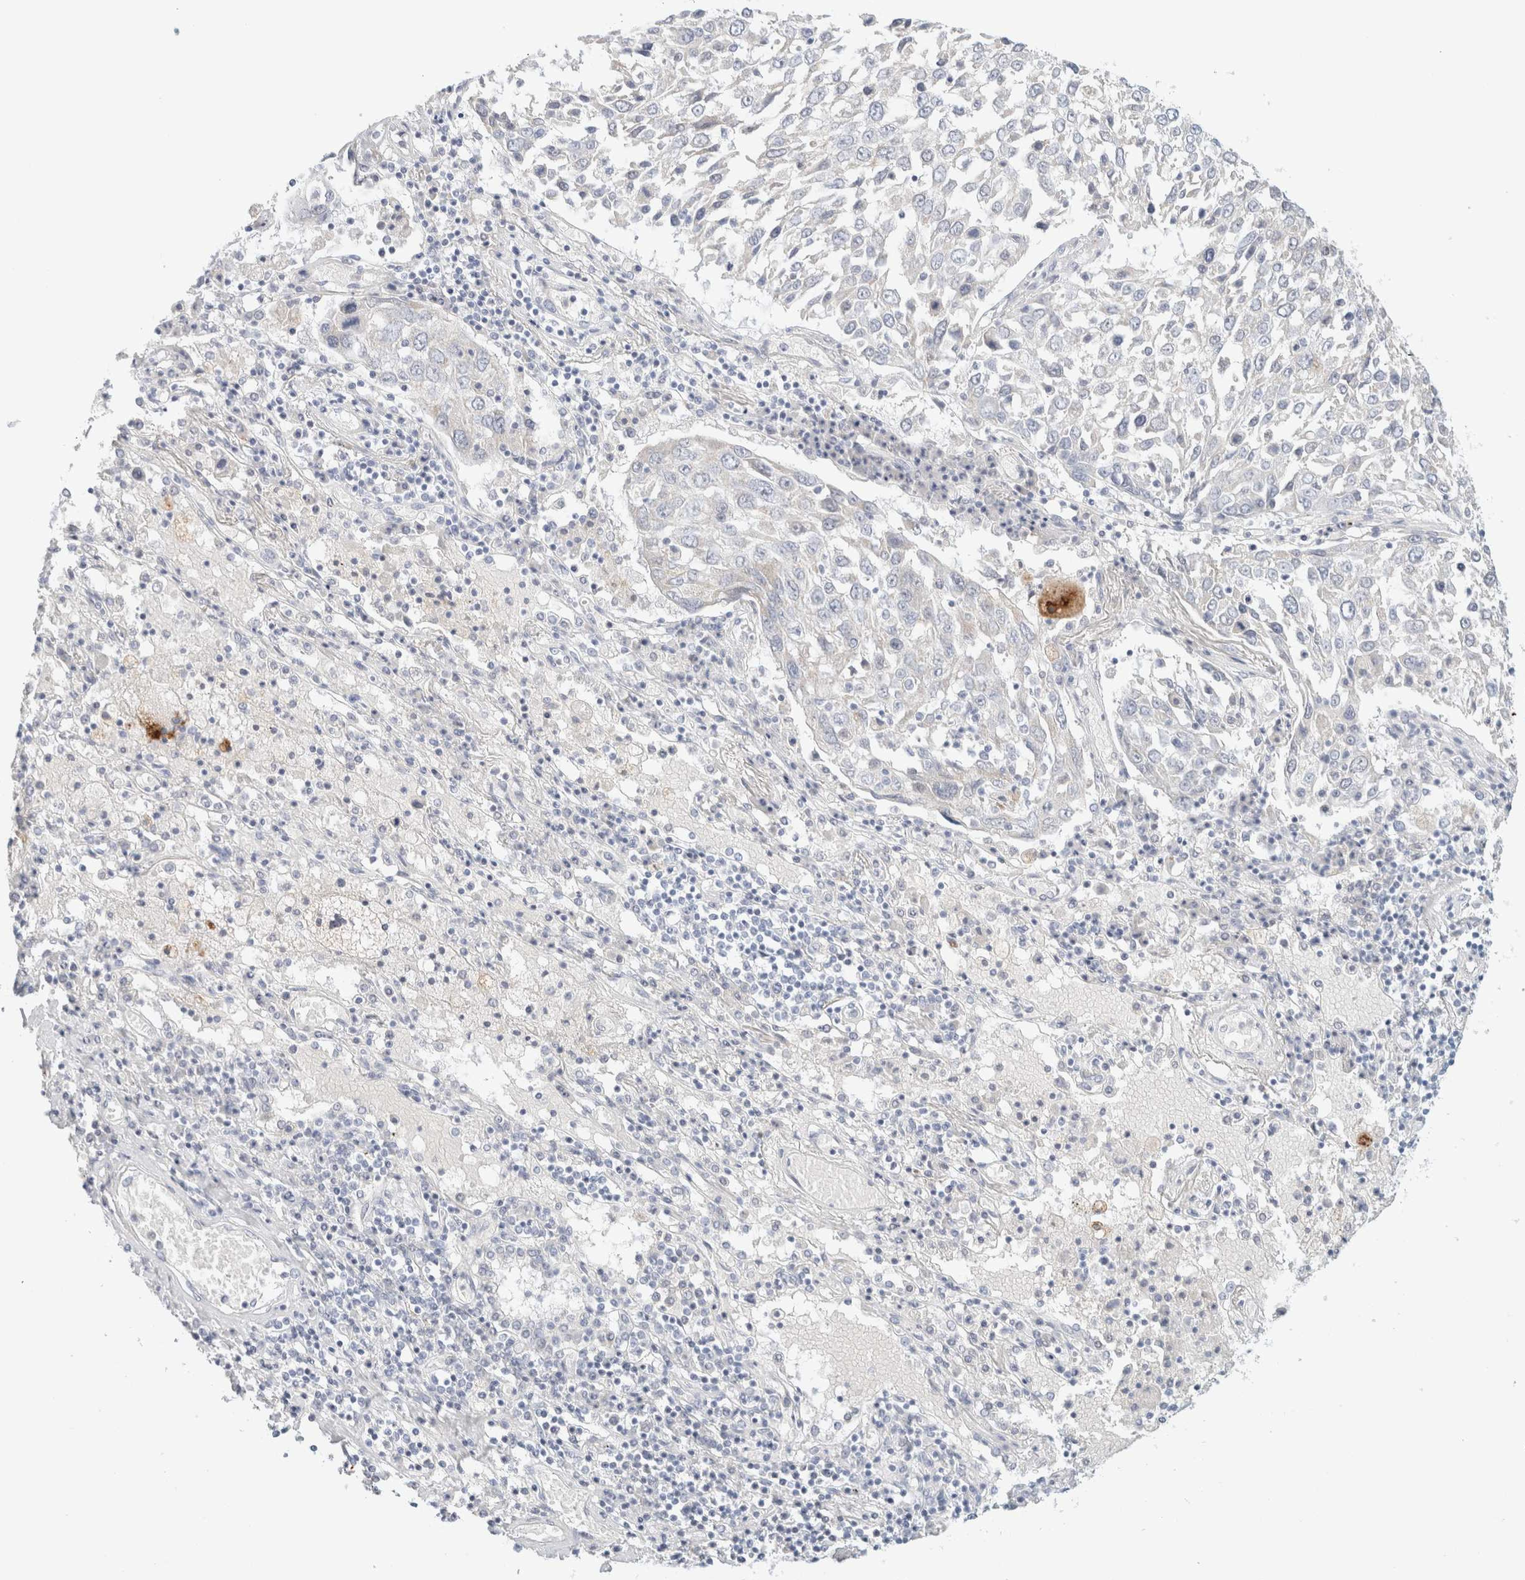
{"staining": {"intensity": "negative", "quantity": "none", "location": "none"}, "tissue": "lung cancer", "cell_type": "Tumor cells", "image_type": "cancer", "snomed": [{"axis": "morphology", "description": "Squamous cell carcinoma, NOS"}, {"axis": "topography", "description": "Lung"}], "caption": "IHC of human lung cancer (squamous cell carcinoma) reveals no positivity in tumor cells. (DAB IHC visualized using brightfield microscopy, high magnification).", "gene": "HEXD", "patient": {"sex": "male", "age": 65}}